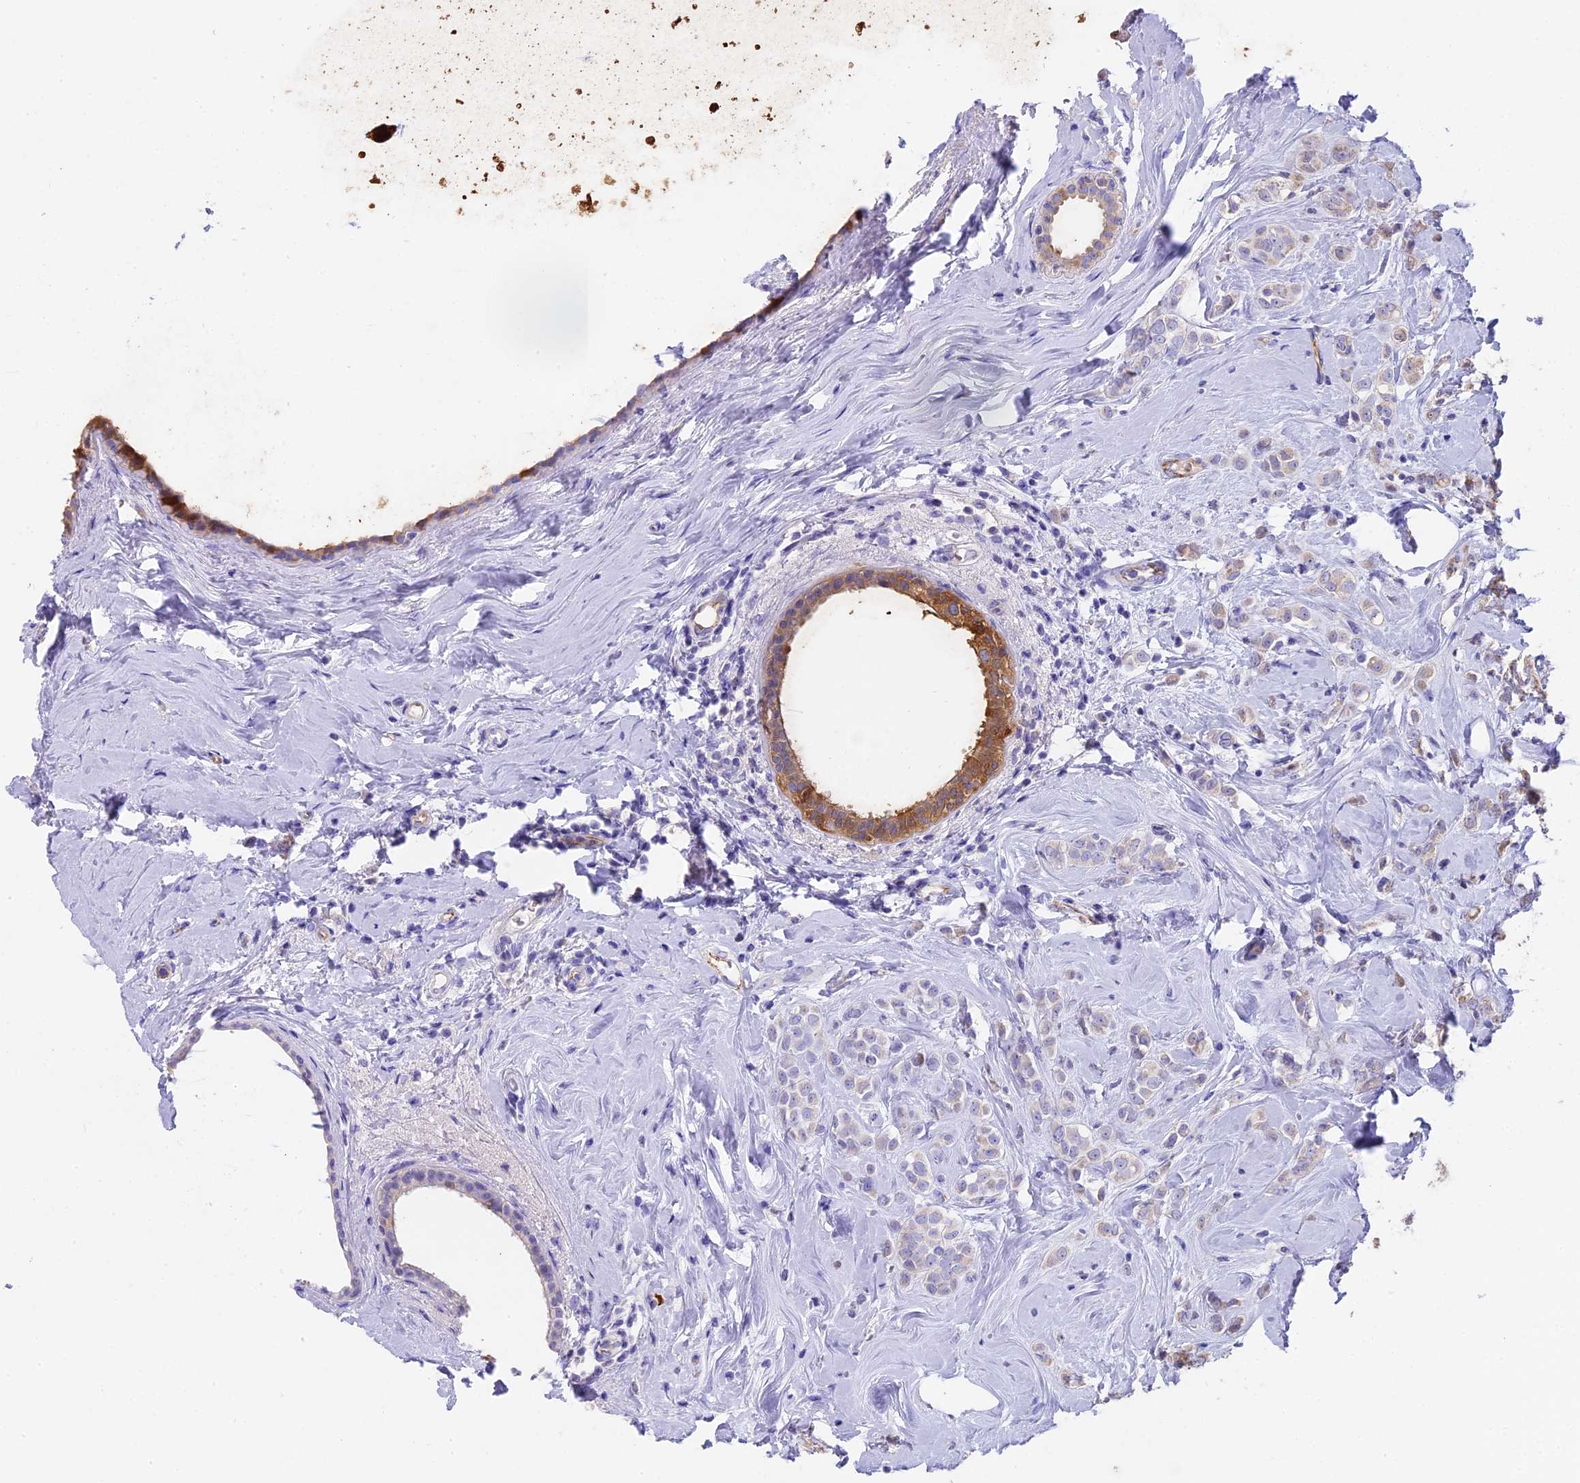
{"staining": {"intensity": "negative", "quantity": "none", "location": "none"}, "tissue": "breast cancer", "cell_type": "Tumor cells", "image_type": "cancer", "snomed": [{"axis": "morphology", "description": "Lobular carcinoma"}, {"axis": "topography", "description": "Breast"}], "caption": "Tumor cells are negative for protein expression in human breast cancer (lobular carcinoma).", "gene": "WFDC2", "patient": {"sex": "female", "age": 47}}